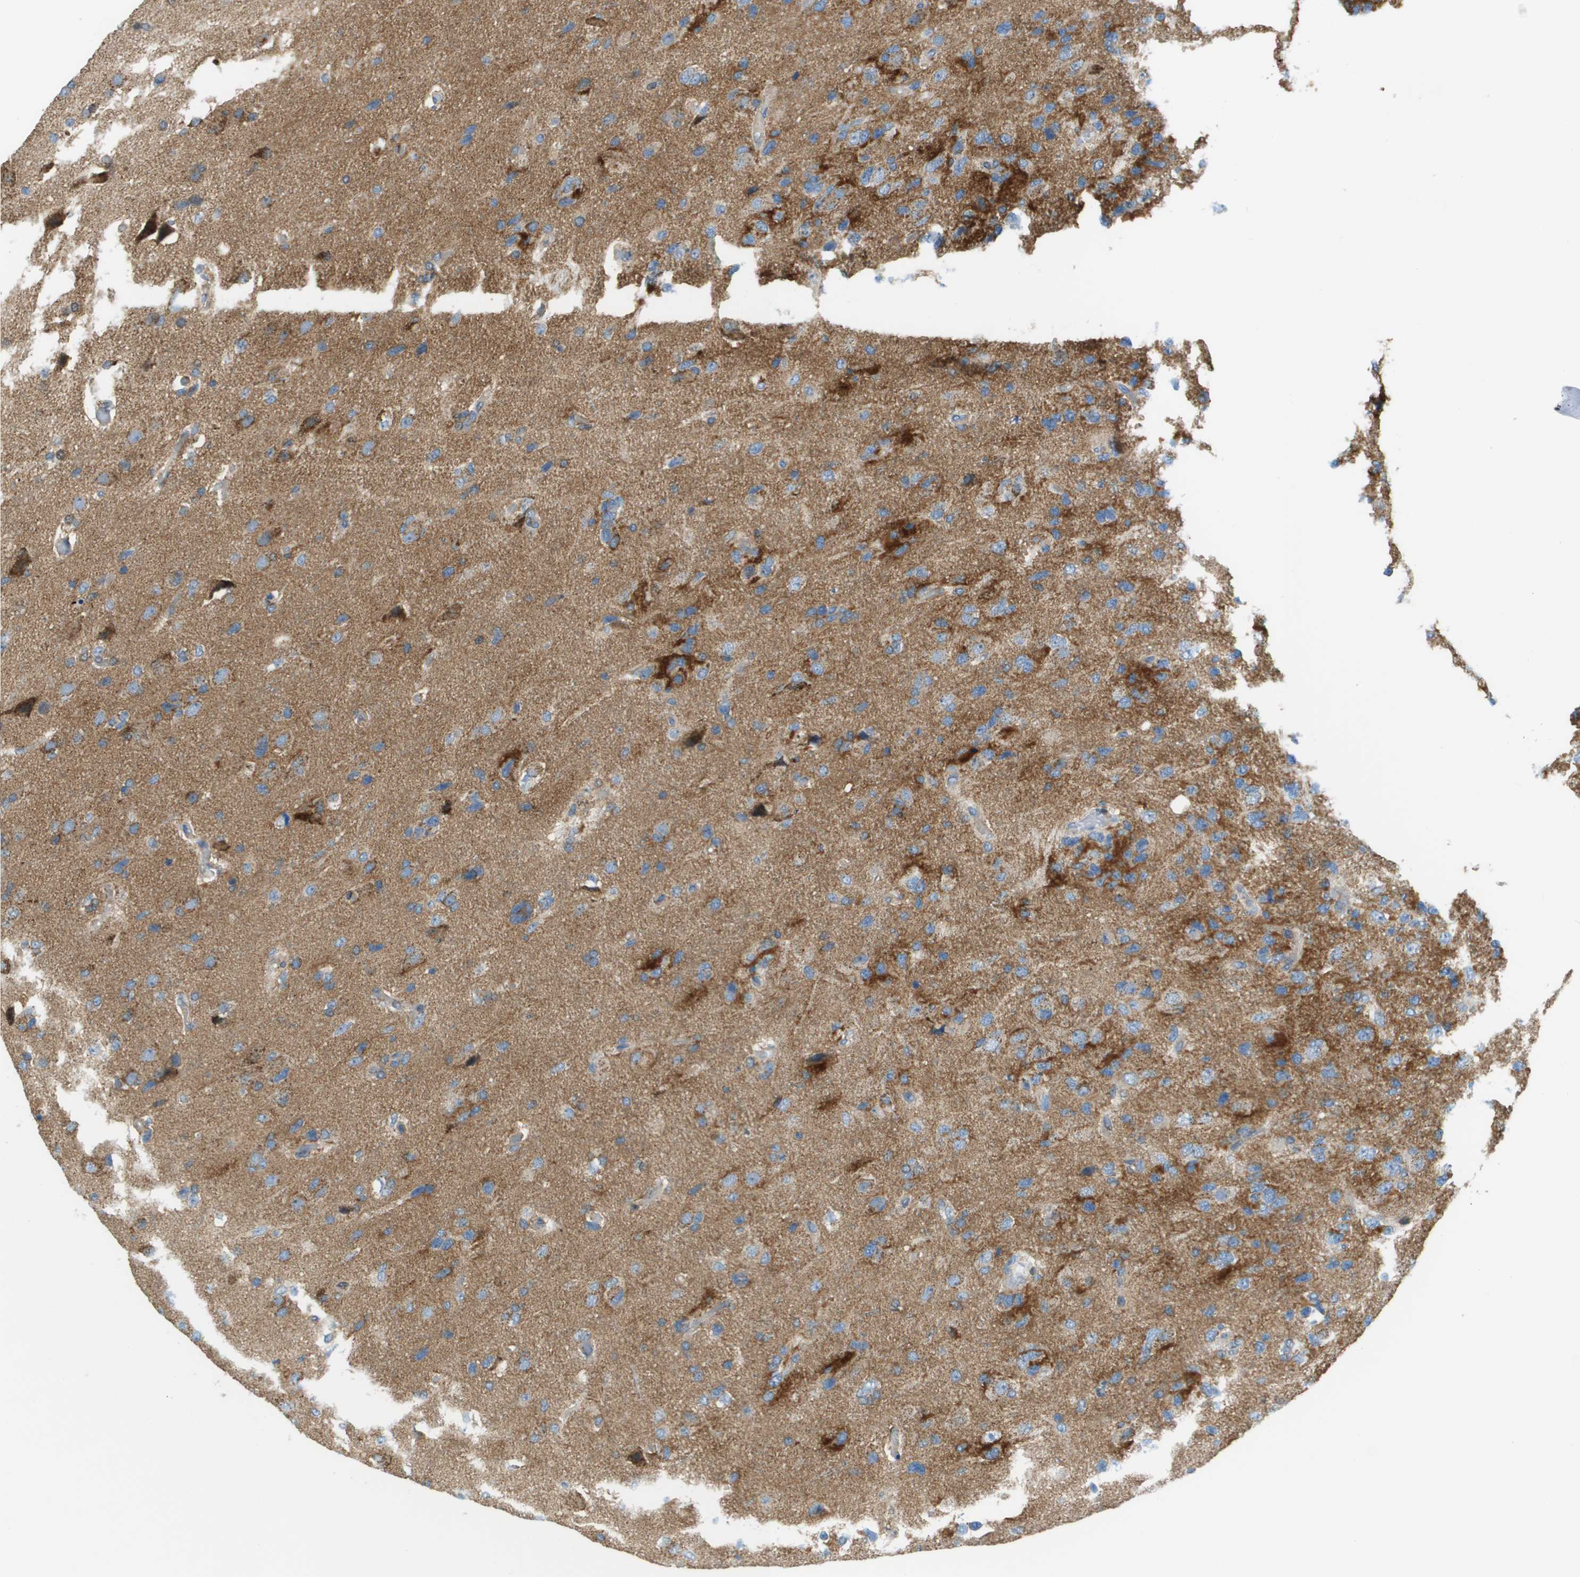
{"staining": {"intensity": "strong", "quantity": "<25%", "location": "cytoplasmic/membranous"}, "tissue": "glioma", "cell_type": "Tumor cells", "image_type": "cancer", "snomed": [{"axis": "morphology", "description": "Glioma, malignant, High grade"}, {"axis": "topography", "description": "Brain"}], "caption": "A high-resolution photomicrograph shows IHC staining of glioma, which exhibits strong cytoplasmic/membranous expression in approximately <25% of tumor cells.", "gene": "TAOK3", "patient": {"sex": "female", "age": 58}}